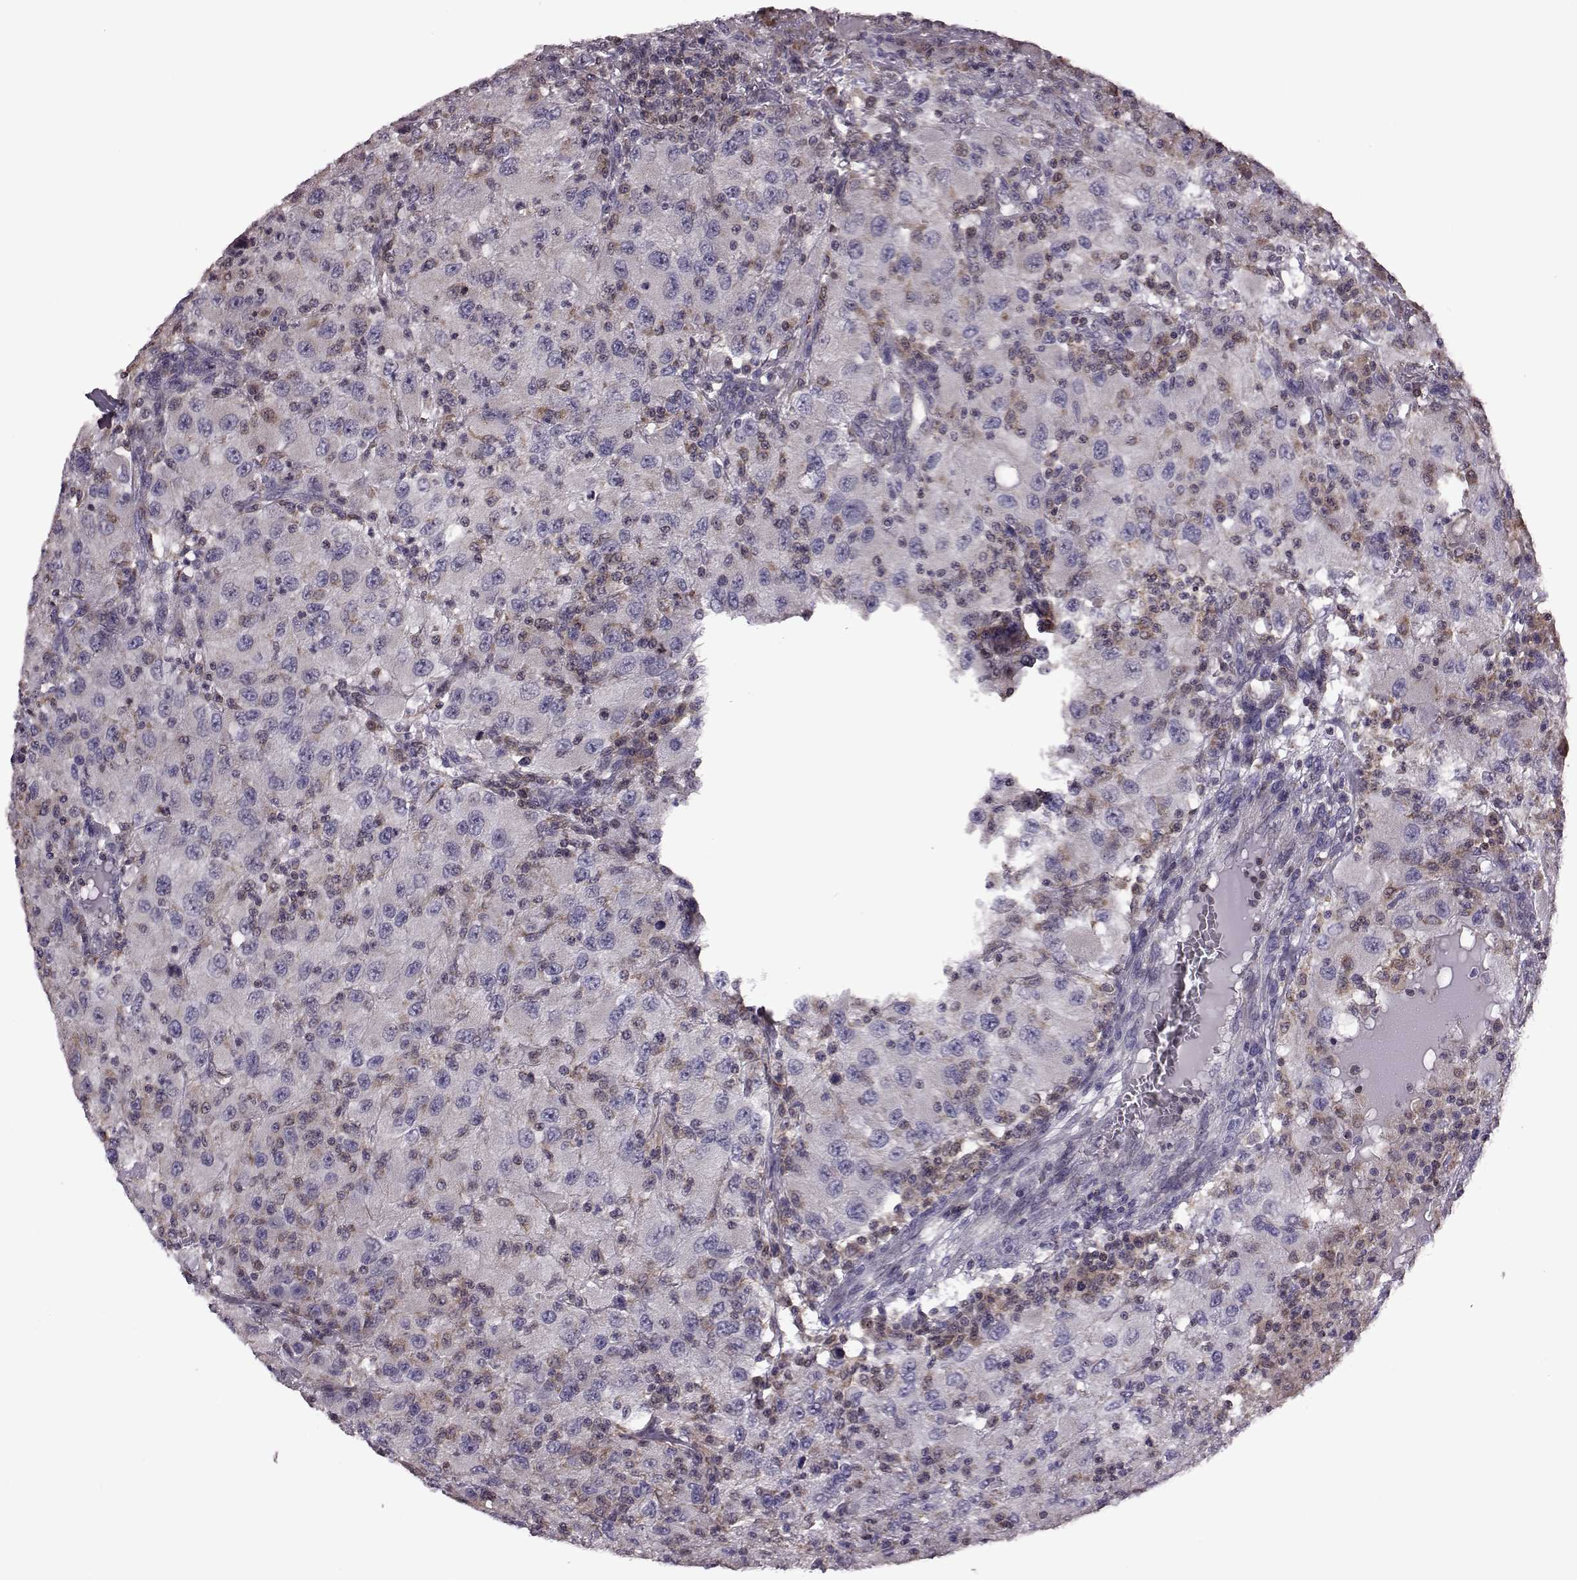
{"staining": {"intensity": "negative", "quantity": "none", "location": "none"}, "tissue": "renal cancer", "cell_type": "Tumor cells", "image_type": "cancer", "snomed": [{"axis": "morphology", "description": "Adenocarcinoma, NOS"}, {"axis": "topography", "description": "Kidney"}], "caption": "Image shows no significant protein staining in tumor cells of adenocarcinoma (renal).", "gene": "CDC42SE1", "patient": {"sex": "female", "age": 67}}